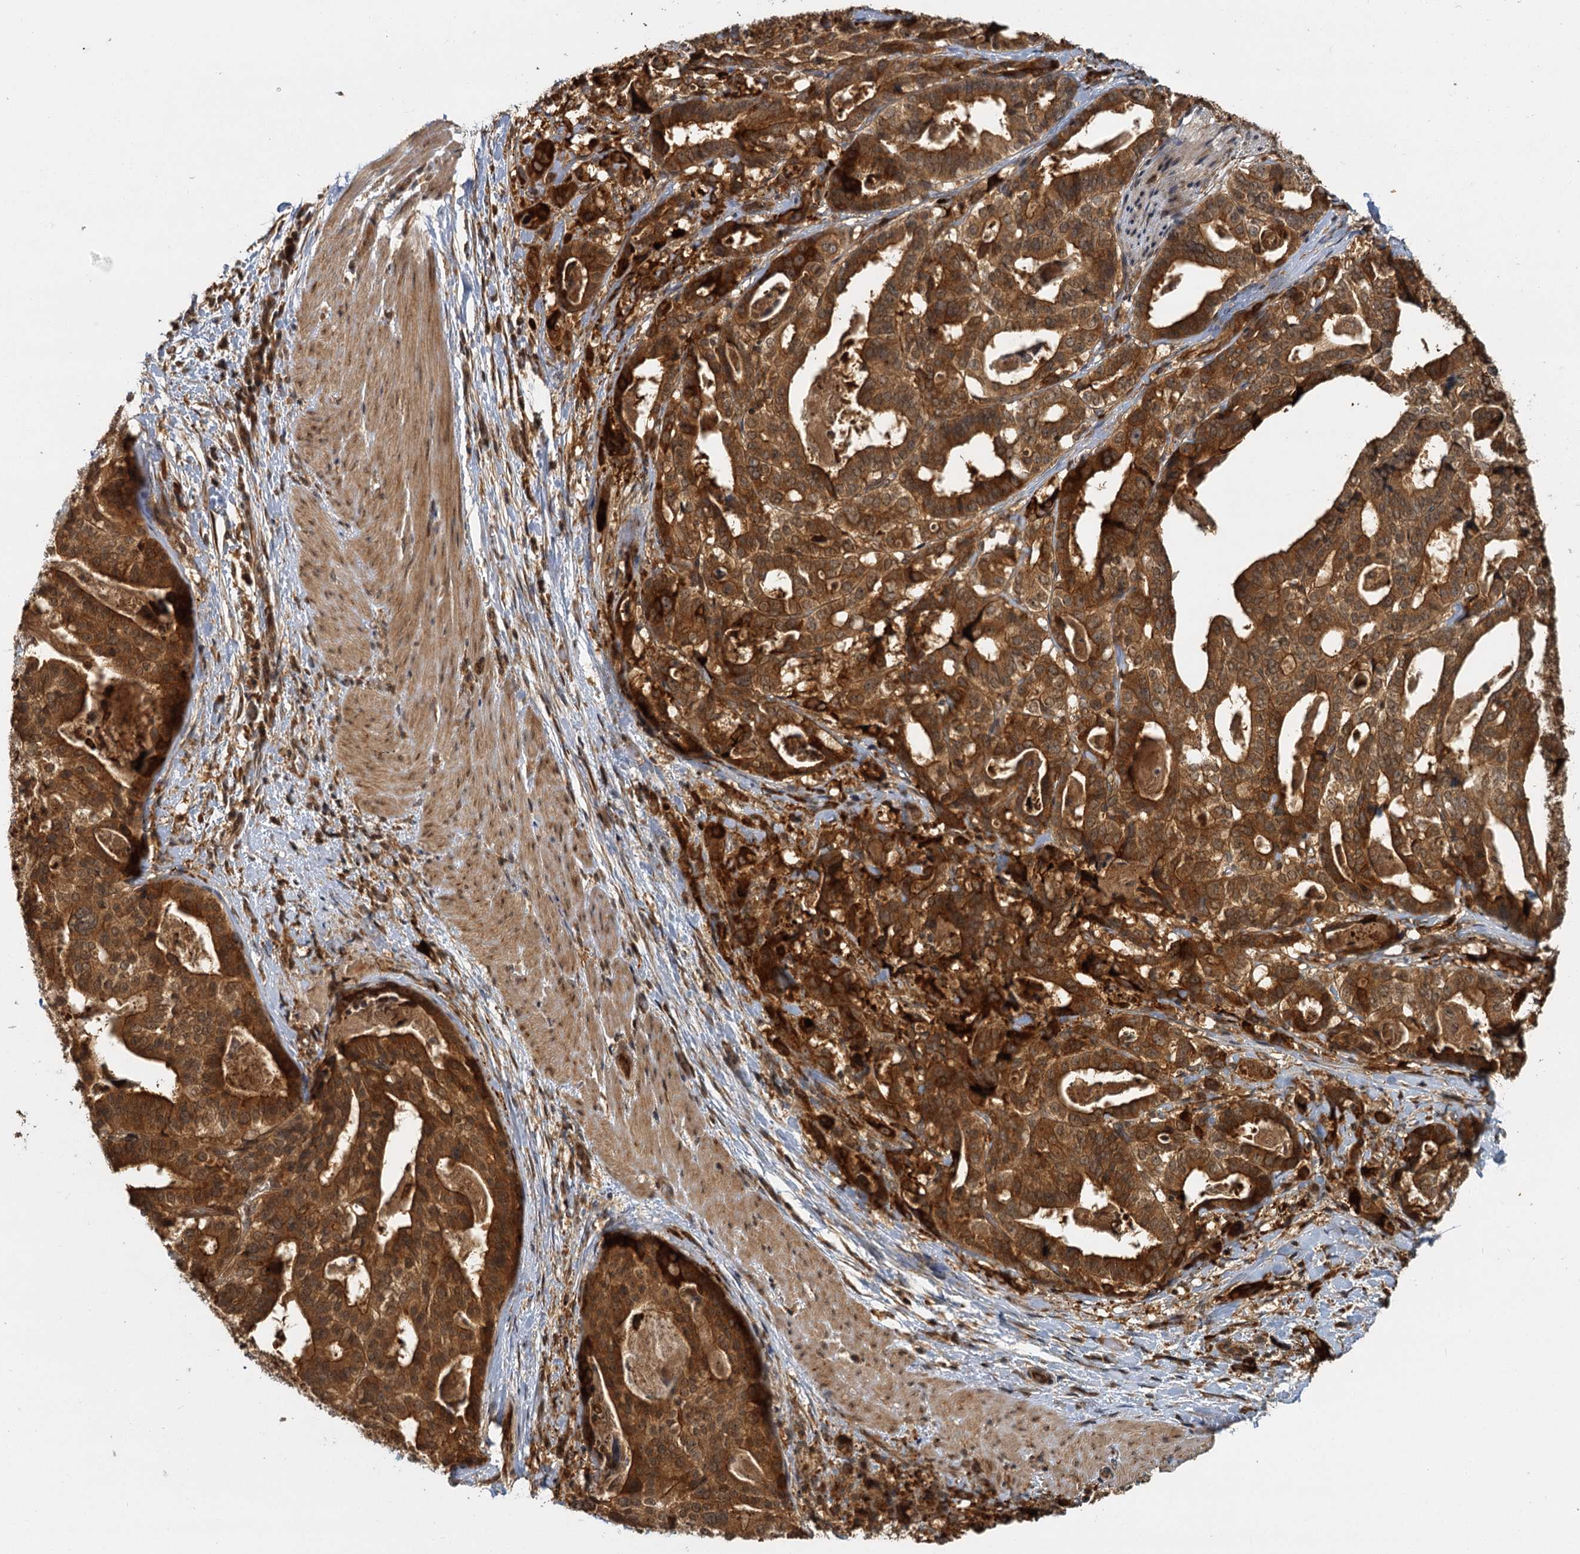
{"staining": {"intensity": "strong", "quantity": ">75%", "location": "cytoplasmic/membranous"}, "tissue": "stomach cancer", "cell_type": "Tumor cells", "image_type": "cancer", "snomed": [{"axis": "morphology", "description": "Adenocarcinoma, NOS"}, {"axis": "topography", "description": "Stomach"}], "caption": "IHC histopathology image of human adenocarcinoma (stomach) stained for a protein (brown), which displays high levels of strong cytoplasmic/membranous positivity in about >75% of tumor cells.", "gene": "ZNF549", "patient": {"sex": "male", "age": 48}}